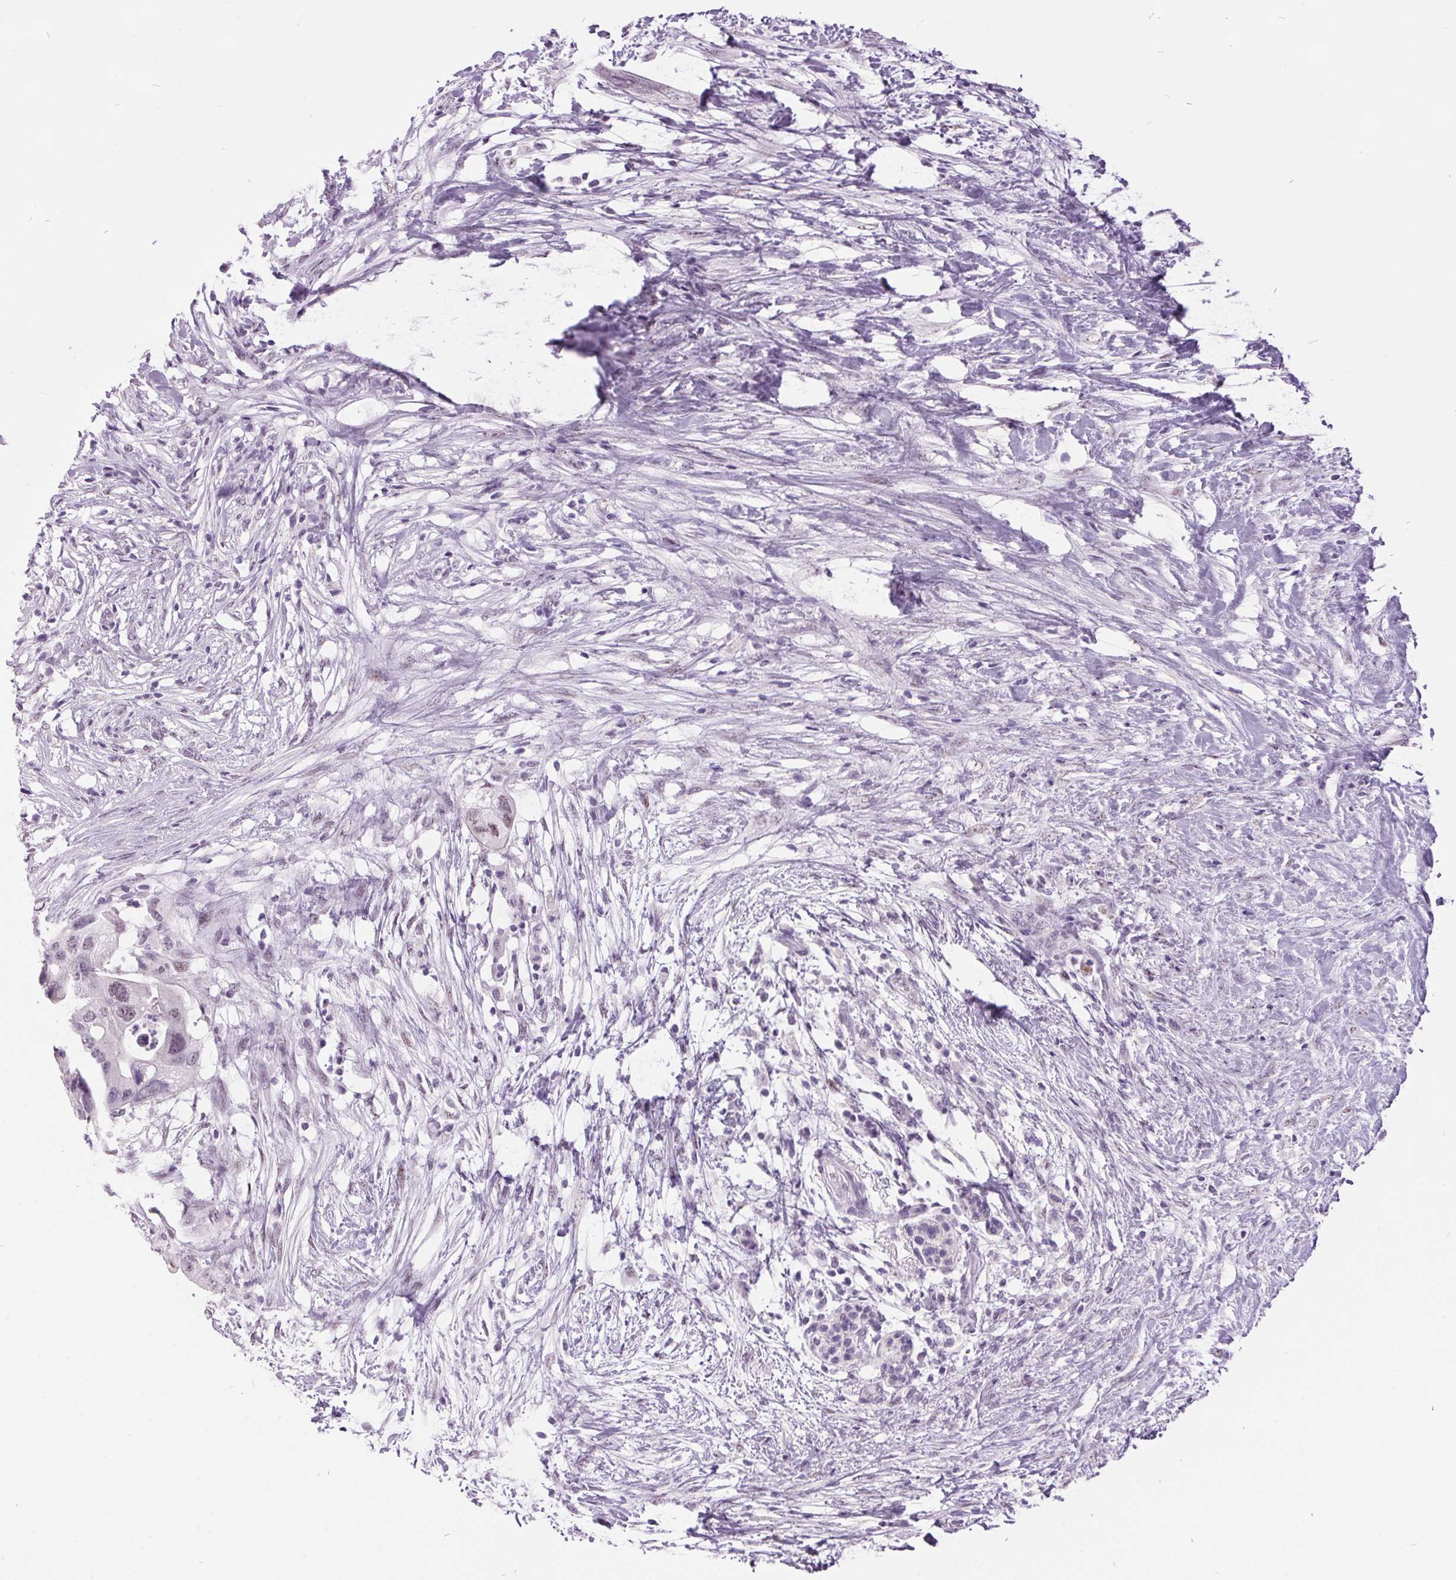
{"staining": {"intensity": "weak", "quantity": "<25%", "location": "nuclear"}, "tissue": "pancreatic cancer", "cell_type": "Tumor cells", "image_type": "cancer", "snomed": [{"axis": "morphology", "description": "Adenocarcinoma, NOS"}, {"axis": "topography", "description": "Pancreas"}], "caption": "Immunohistochemistry (IHC) of pancreatic adenocarcinoma demonstrates no positivity in tumor cells. The staining is performed using DAB brown chromogen with nuclei counter-stained in using hematoxylin.", "gene": "ODAD2", "patient": {"sex": "female", "age": 72}}